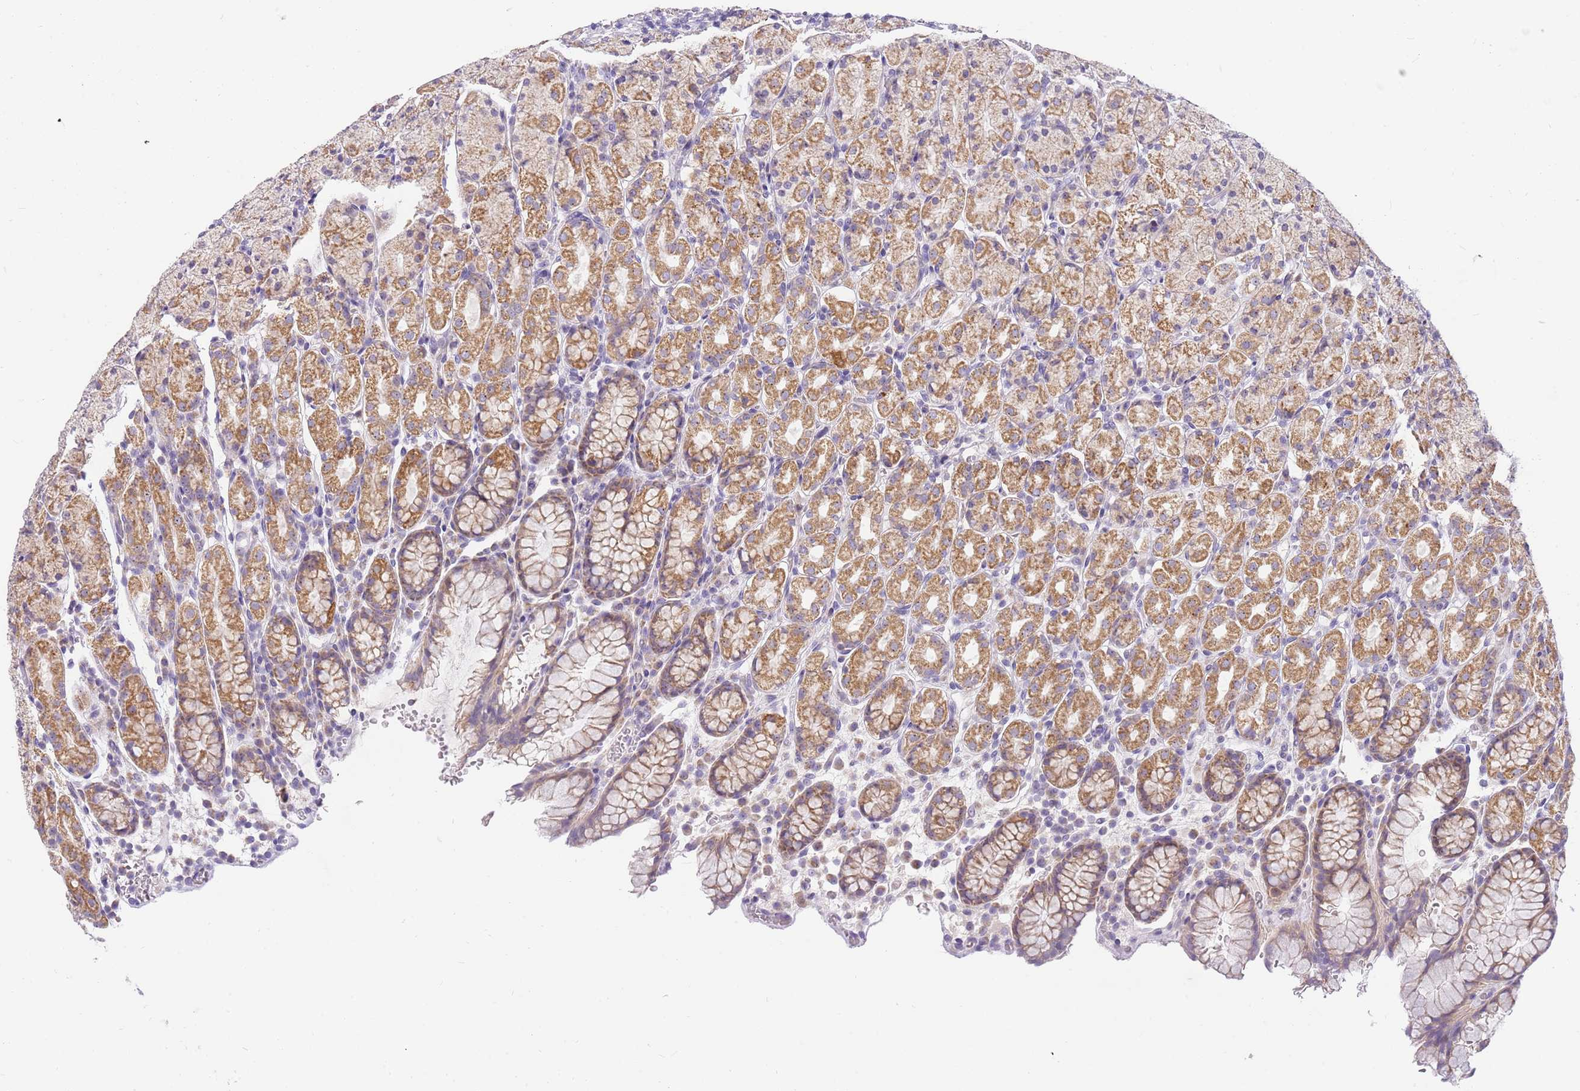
{"staining": {"intensity": "strong", "quantity": "25%-75%", "location": "cytoplasmic/membranous"}, "tissue": "stomach", "cell_type": "Glandular cells", "image_type": "normal", "snomed": [{"axis": "morphology", "description": "Normal tissue, NOS"}, {"axis": "topography", "description": "Stomach, upper"}, {"axis": "topography", "description": "Stomach"}], "caption": "Protein expression analysis of normal stomach demonstrates strong cytoplasmic/membranous positivity in about 25%-75% of glandular cells.", "gene": "DNAJA3", "patient": {"sex": "male", "age": 62}}